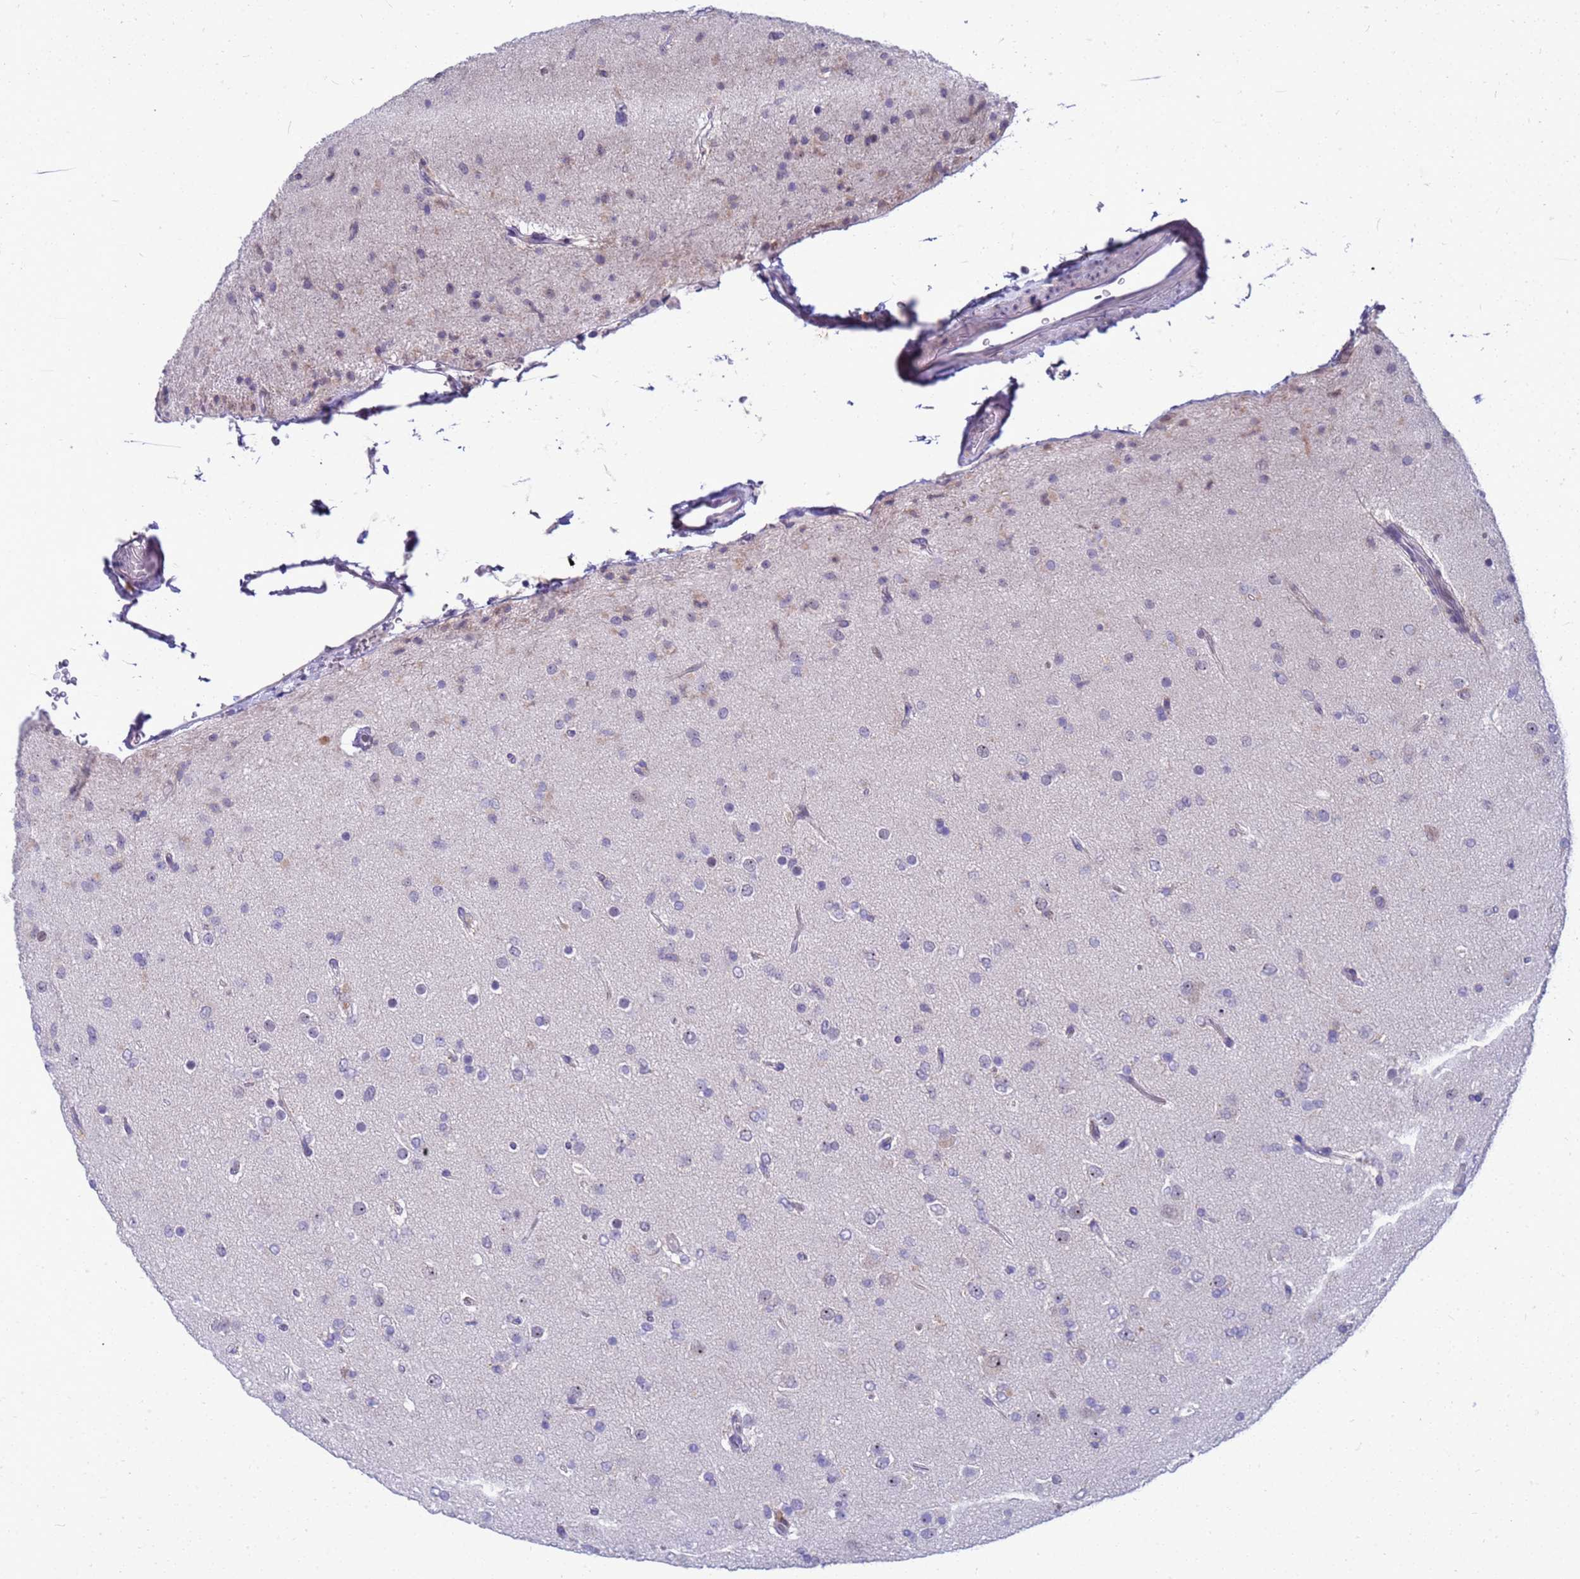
{"staining": {"intensity": "negative", "quantity": "none", "location": "none"}, "tissue": "glioma", "cell_type": "Tumor cells", "image_type": "cancer", "snomed": [{"axis": "morphology", "description": "Glioma, malignant, Low grade"}, {"axis": "topography", "description": "Brain"}], "caption": "High magnification brightfield microscopy of glioma stained with DAB (brown) and counterstained with hematoxylin (blue): tumor cells show no significant positivity.", "gene": "LRATD1", "patient": {"sex": "male", "age": 65}}